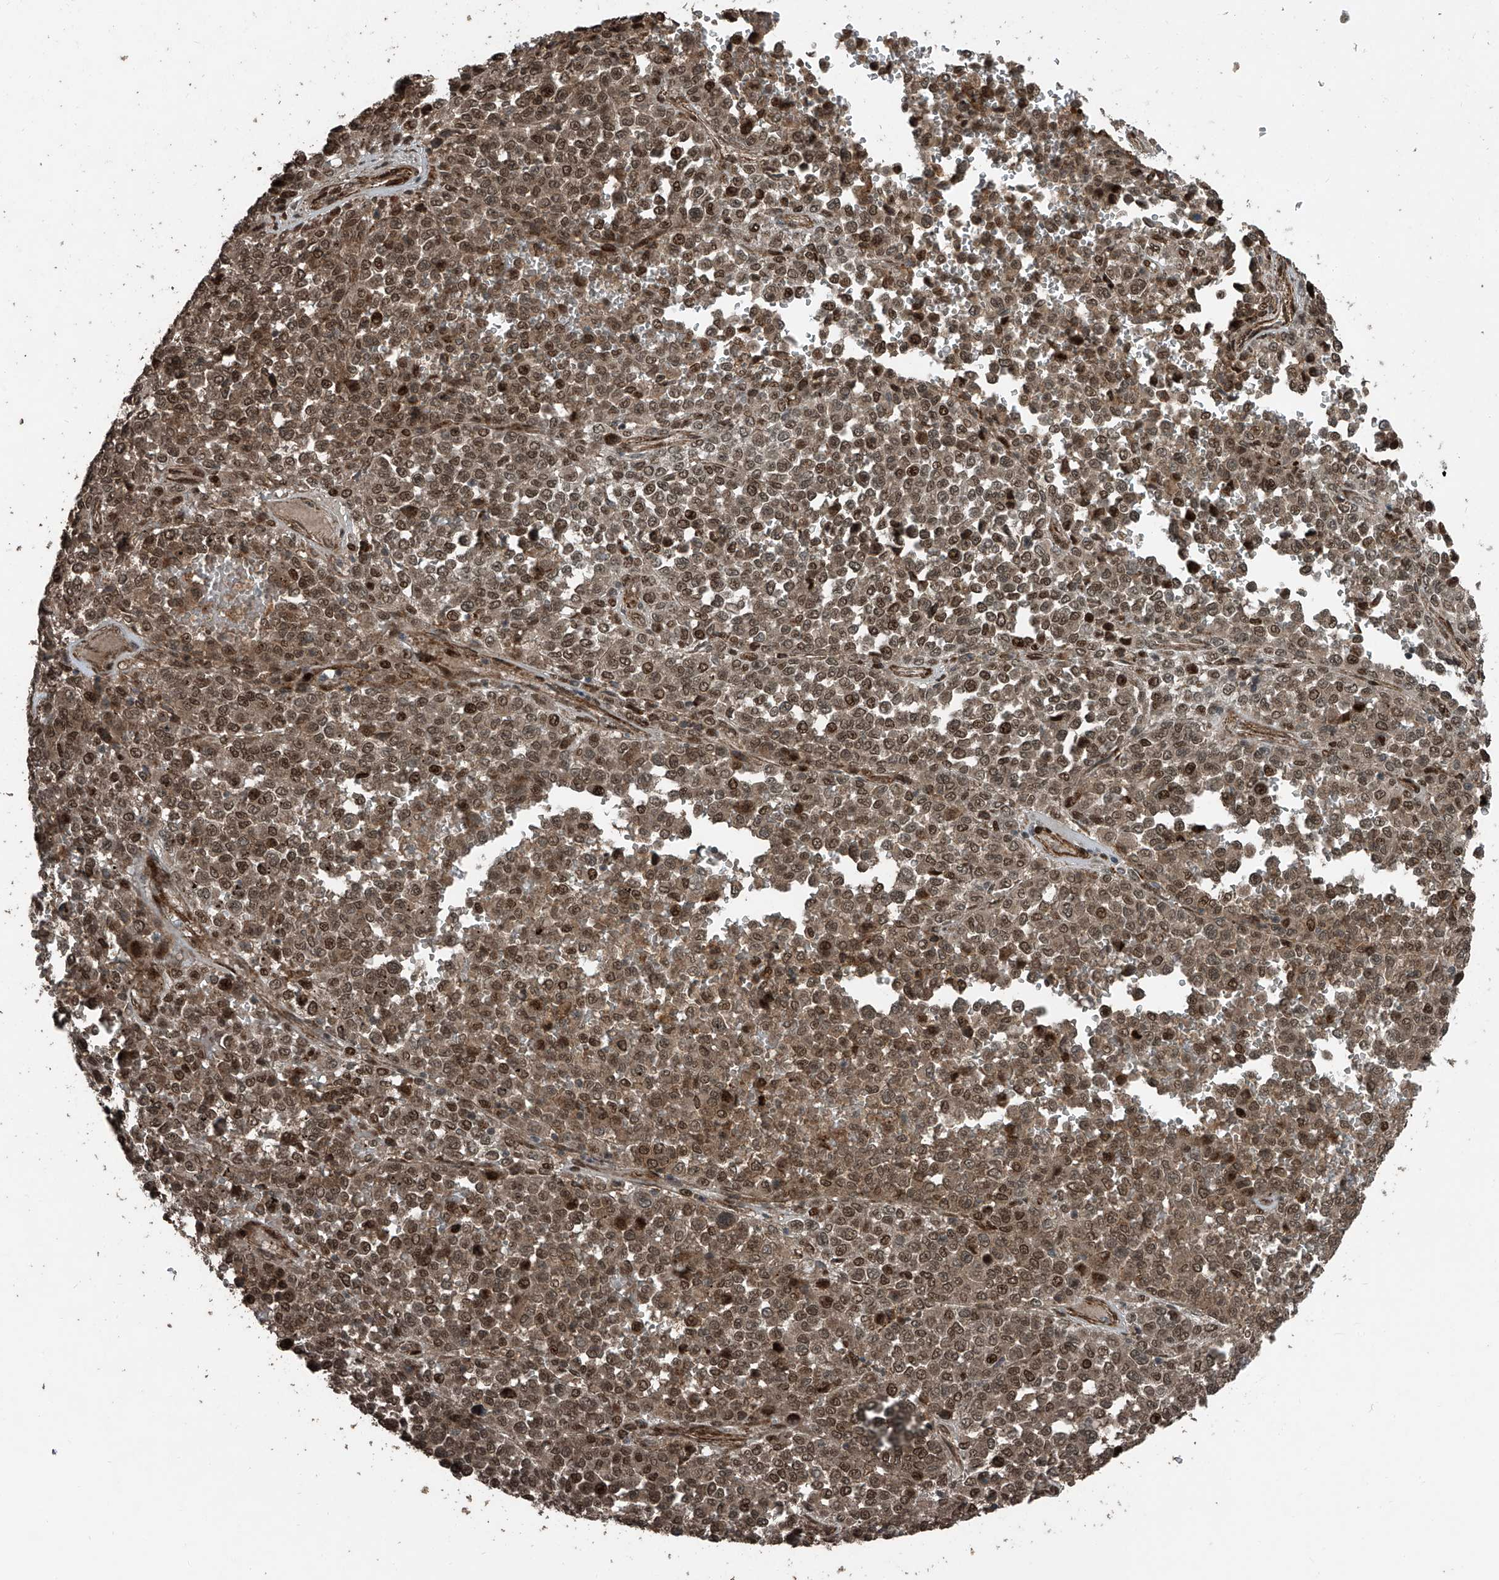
{"staining": {"intensity": "moderate", "quantity": ">75%", "location": "cytoplasmic/membranous,nuclear"}, "tissue": "melanoma", "cell_type": "Tumor cells", "image_type": "cancer", "snomed": [{"axis": "morphology", "description": "Malignant melanoma, Metastatic site"}, {"axis": "topography", "description": "Pancreas"}], "caption": "Moderate cytoplasmic/membranous and nuclear staining for a protein is appreciated in approximately >75% of tumor cells of malignant melanoma (metastatic site) using immunohistochemistry.", "gene": "ZNF570", "patient": {"sex": "female", "age": 30}}